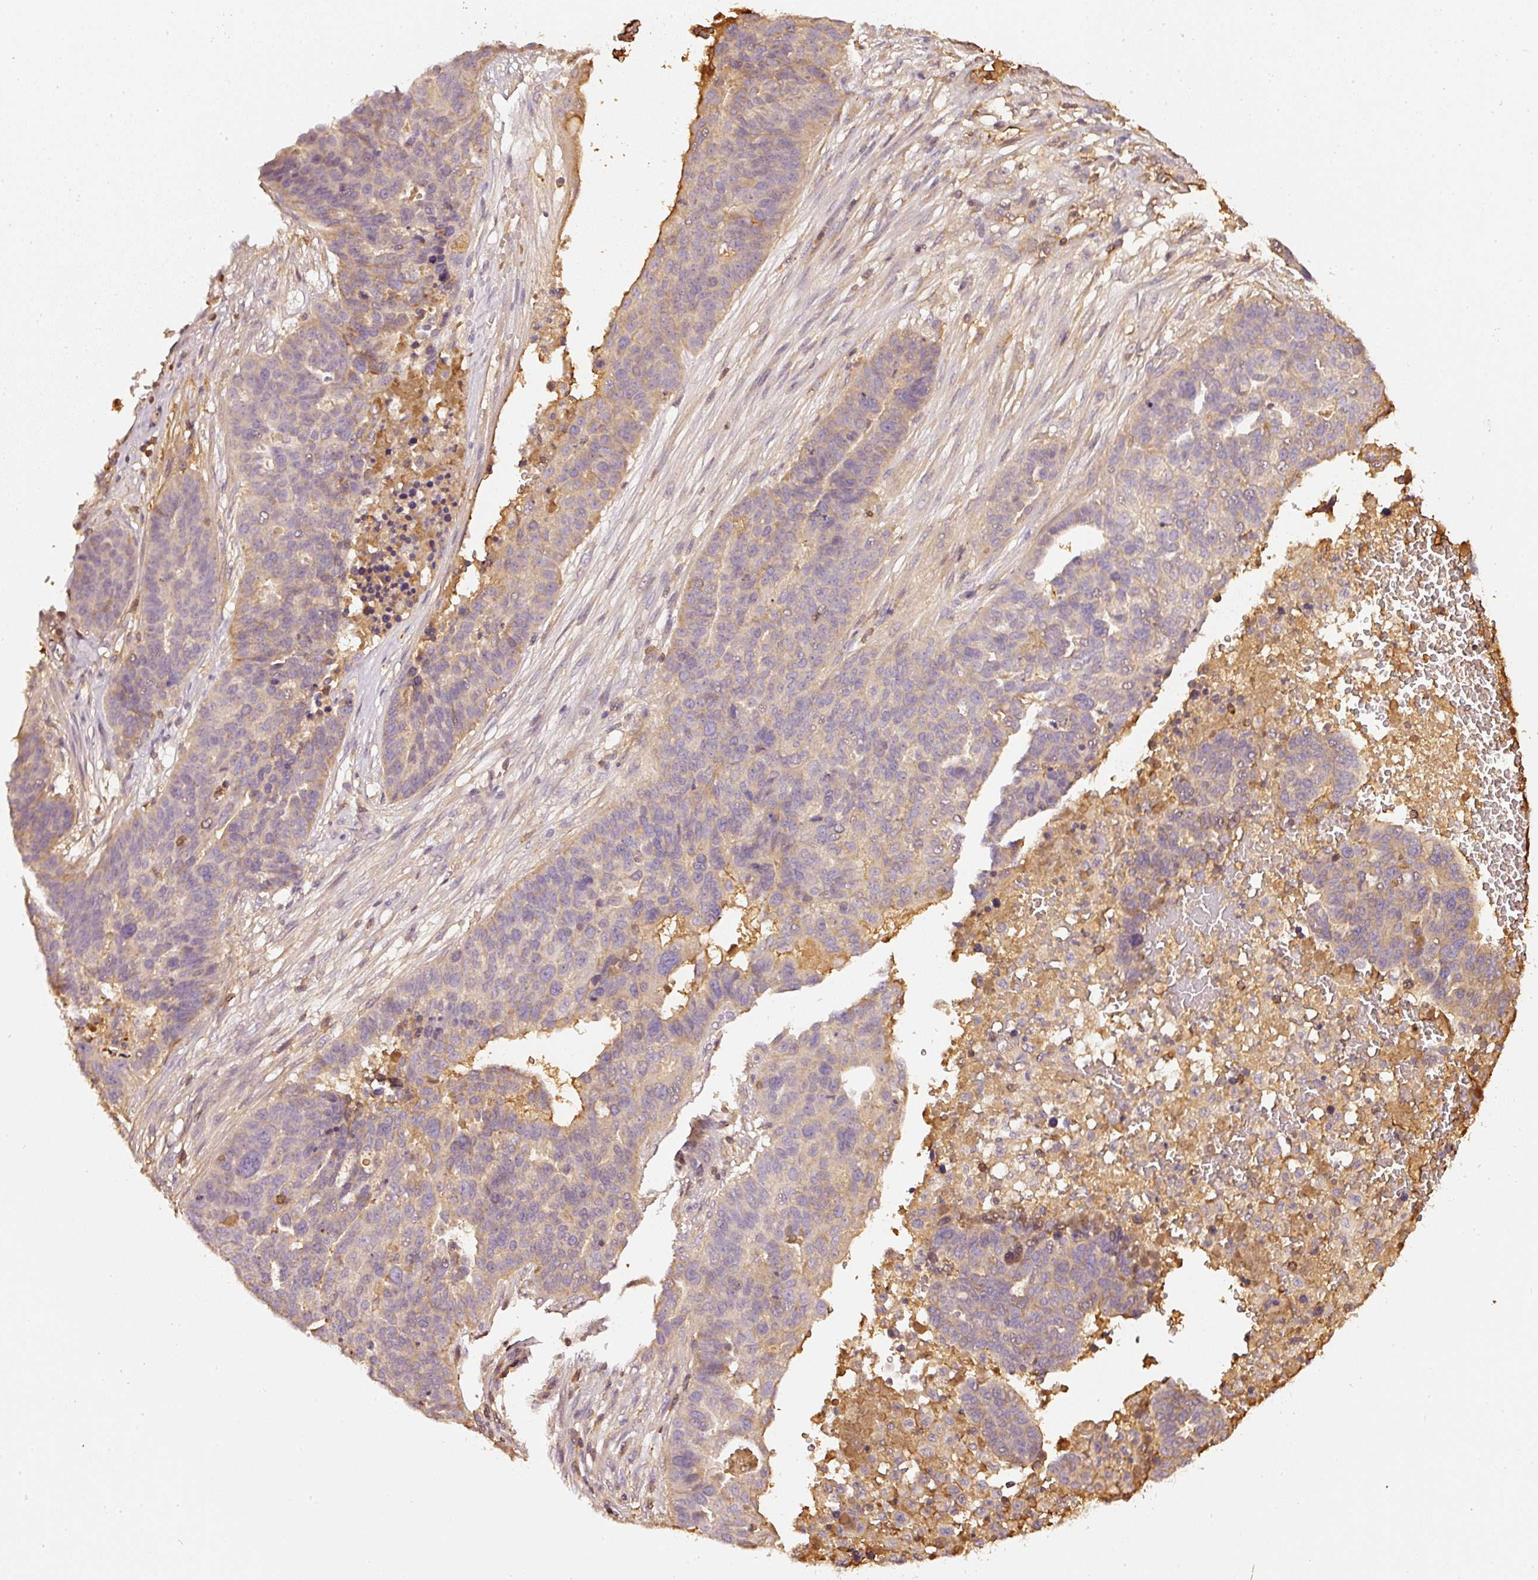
{"staining": {"intensity": "moderate", "quantity": "<25%", "location": "cytoplasmic/membranous"}, "tissue": "ovarian cancer", "cell_type": "Tumor cells", "image_type": "cancer", "snomed": [{"axis": "morphology", "description": "Cystadenocarcinoma, serous, NOS"}, {"axis": "topography", "description": "Ovary"}], "caption": "High-magnification brightfield microscopy of ovarian serous cystadenocarcinoma stained with DAB (brown) and counterstained with hematoxylin (blue). tumor cells exhibit moderate cytoplasmic/membranous expression is appreciated in approximately<25% of cells.", "gene": "EVL", "patient": {"sex": "female", "age": 59}}